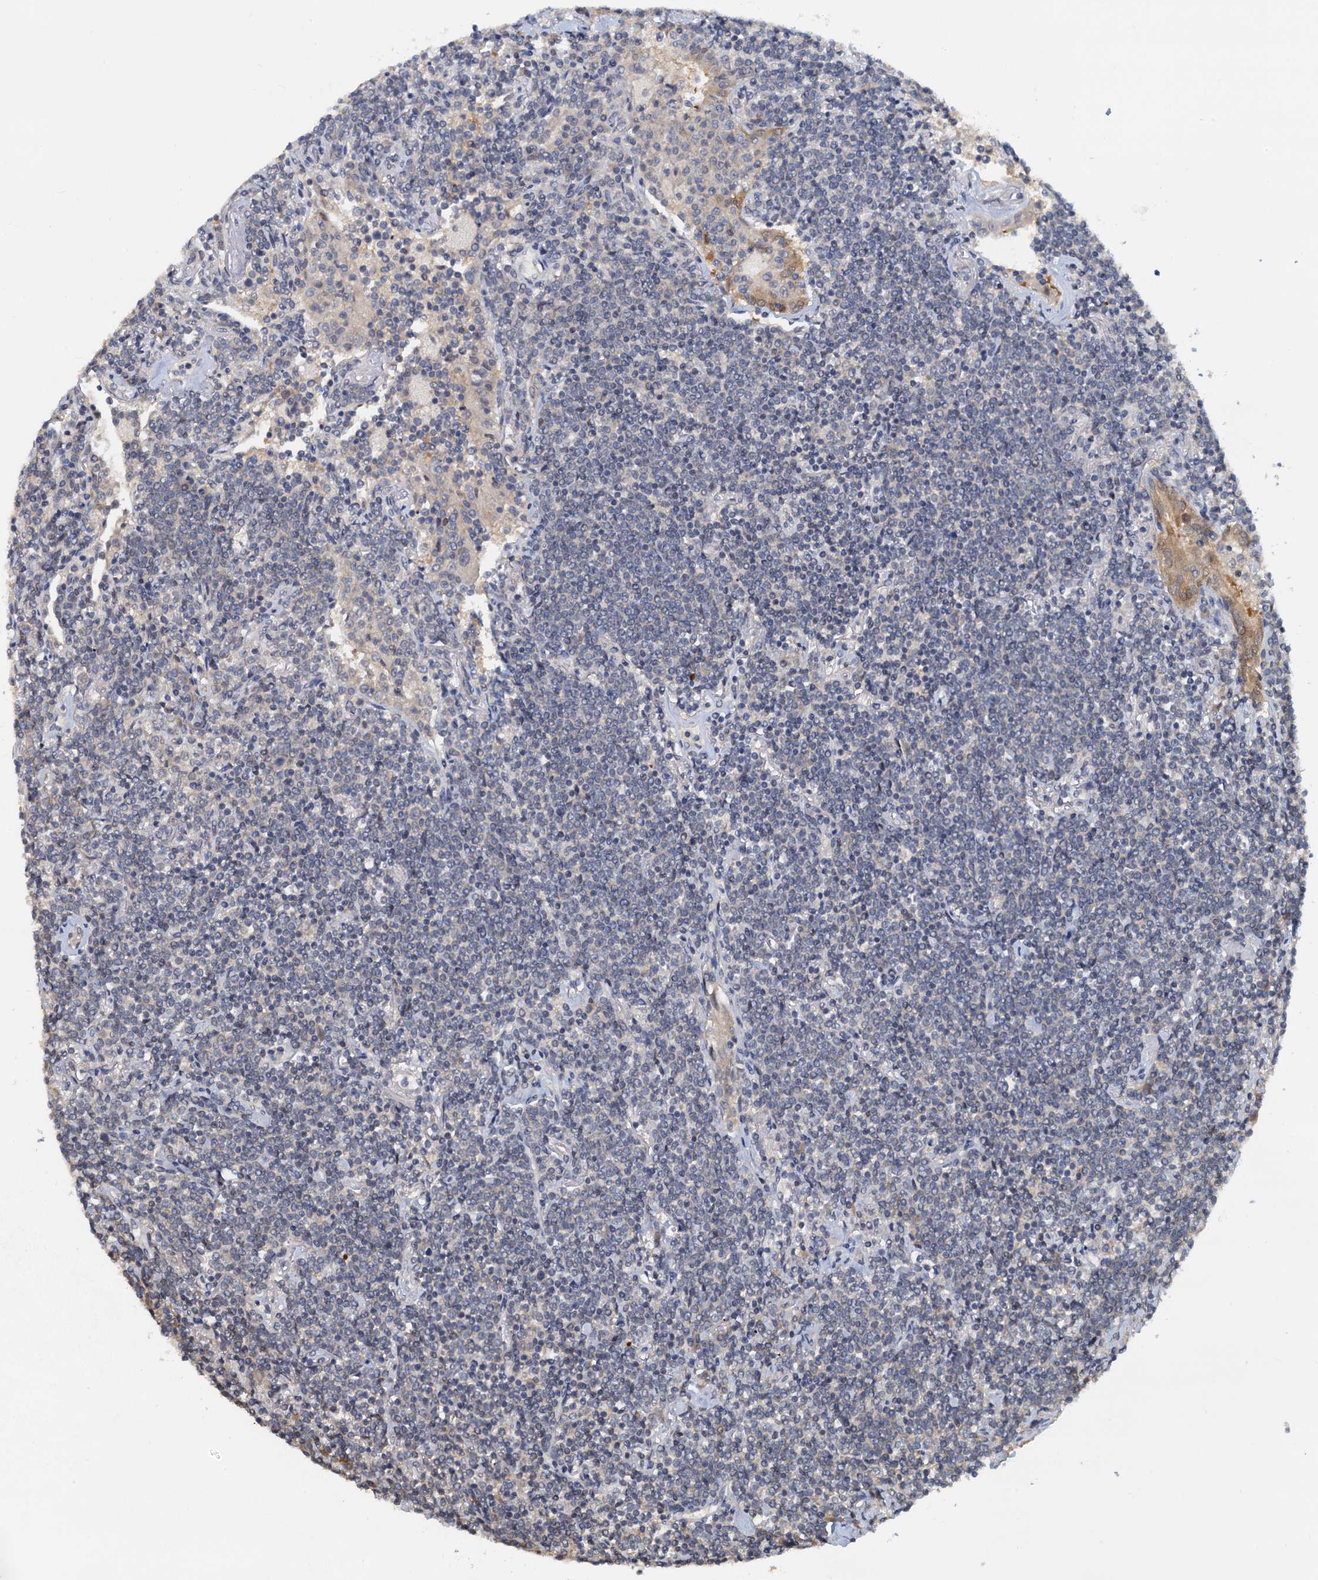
{"staining": {"intensity": "negative", "quantity": "none", "location": "none"}, "tissue": "lymphoma", "cell_type": "Tumor cells", "image_type": "cancer", "snomed": [{"axis": "morphology", "description": "Malignant lymphoma, non-Hodgkin's type, Low grade"}, {"axis": "topography", "description": "Lung"}], "caption": "IHC histopathology image of neoplastic tissue: malignant lymphoma, non-Hodgkin's type (low-grade) stained with DAB exhibits no significant protein expression in tumor cells.", "gene": "PTGES3", "patient": {"sex": "female", "age": 71}}